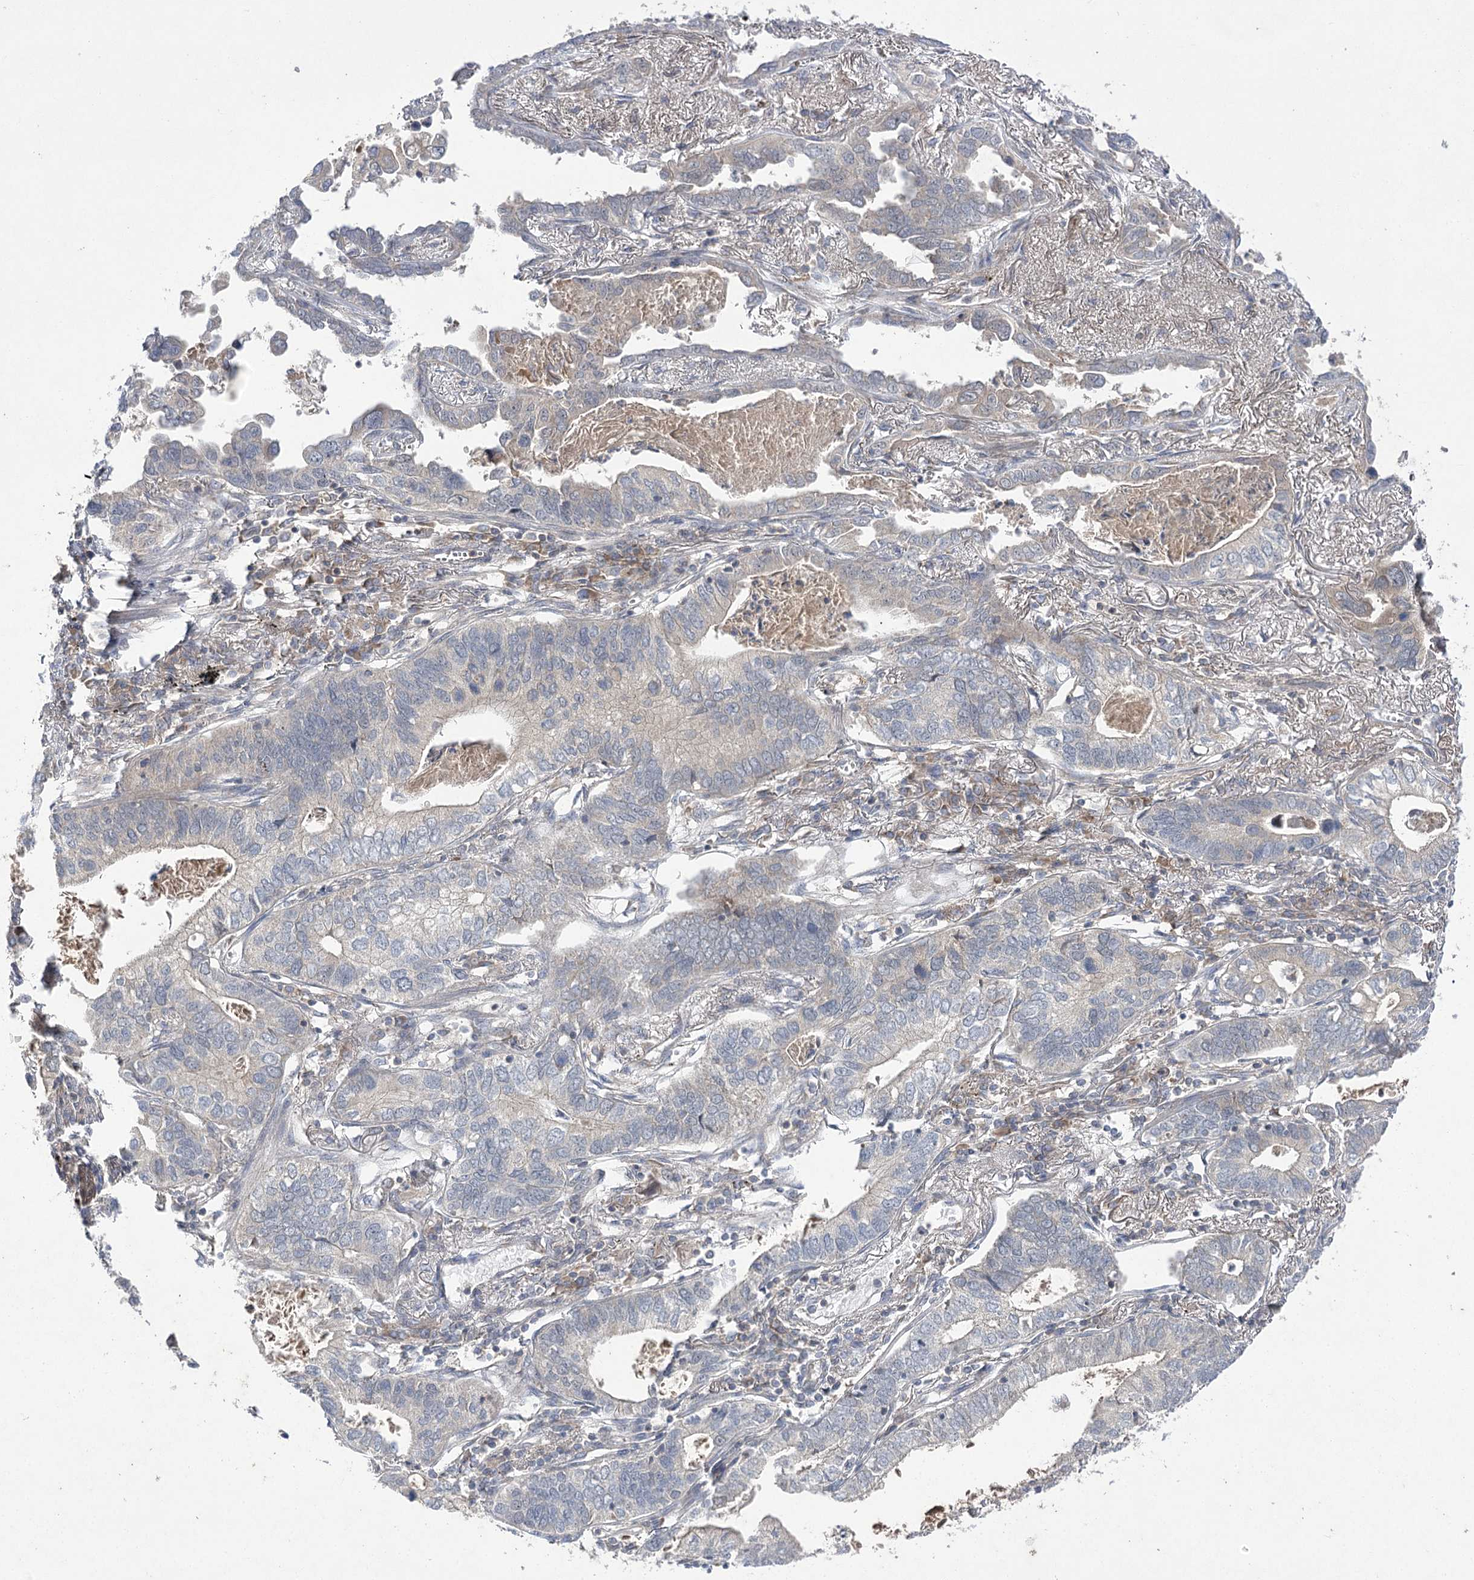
{"staining": {"intensity": "negative", "quantity": "none", "location": "none"}, "tissue": "lung cancer", "cell_type": "Tumor cells", "image_type": "cancer", "snomed": [{"axis": "morphology", "description": "Adenocarcinoma, NOS"}, {"axis": "topography", "description": "Lung"}], "caption": "Human lung adenocarcinoma stained for a protein using immunohistochemistry (IHC) exhibits no positivity in tumor cells.", "gene": "BCR", "patient": {"sex": "male", "age": 67}}